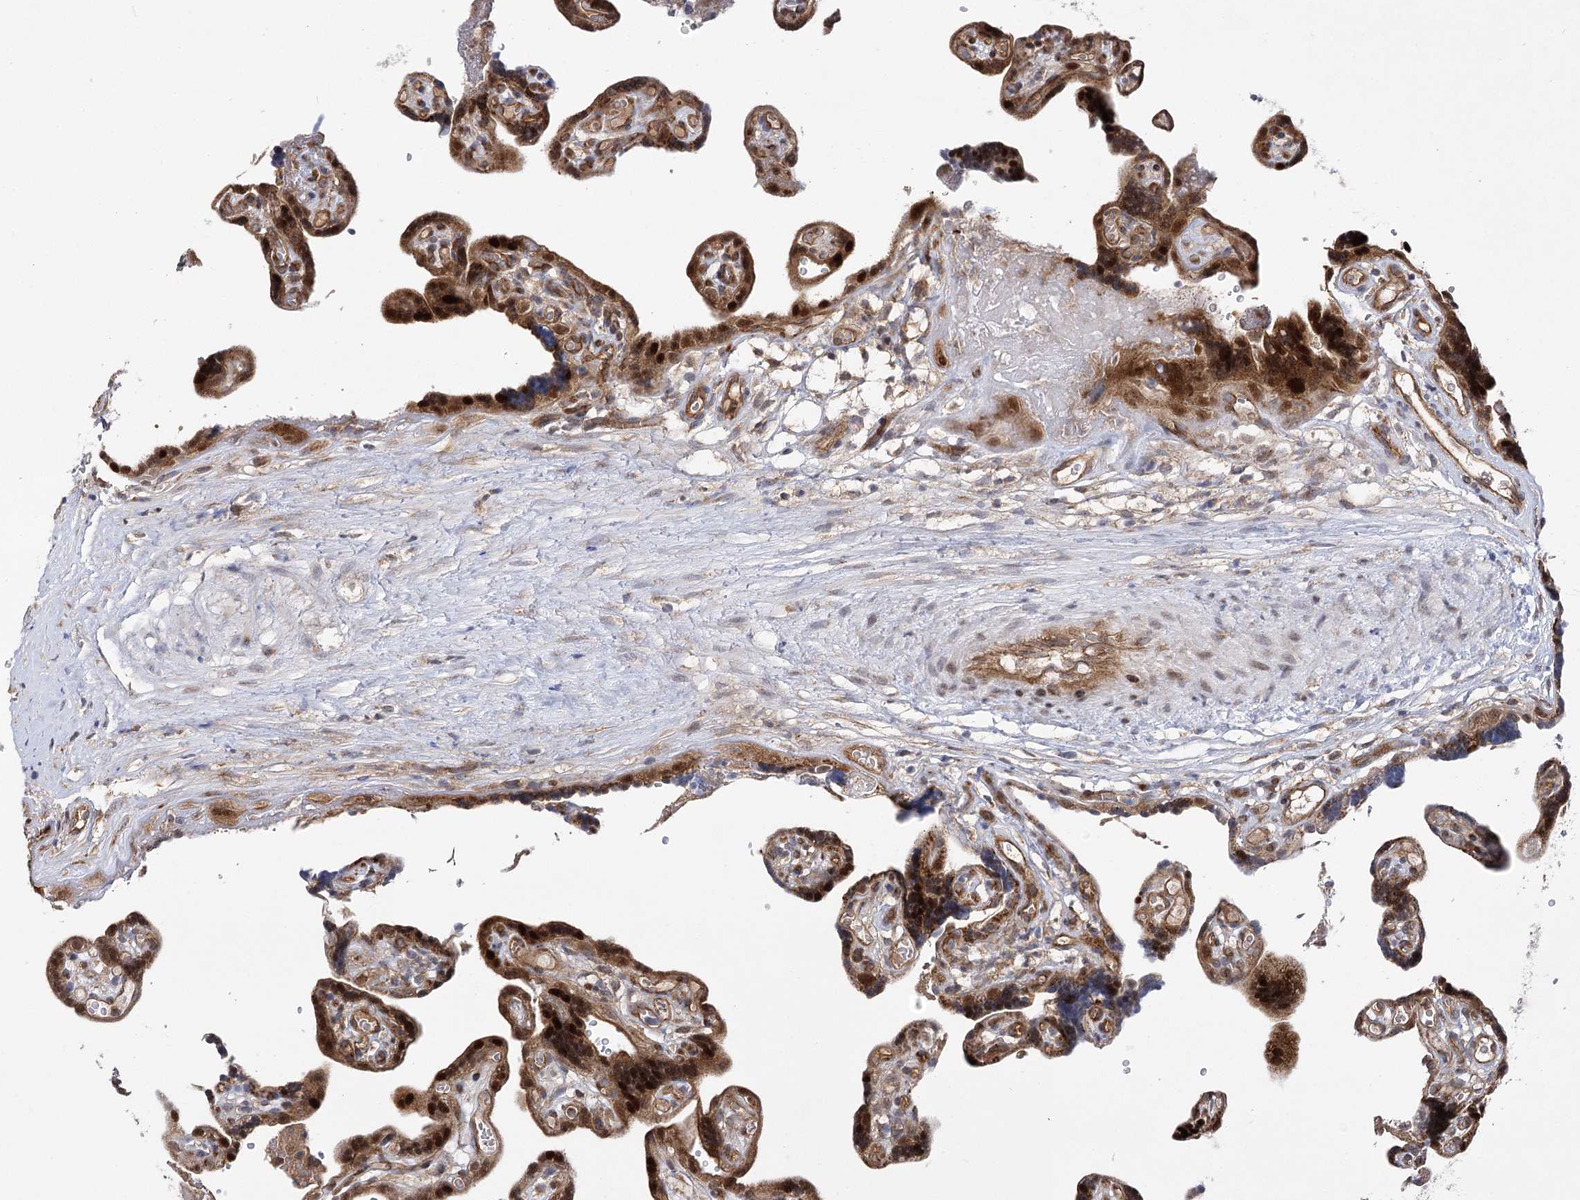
{"staining": {"intensity": "strong", "quantity": ">75%", "location": "cytoplasmic/membranous,nuclear"}, "tissue": "placenta", "cell_type": "Trophoblastic cells", "image_type": "normal", "snomed": [{"axis": "morphology", "description": "Normal tissue, NOS"}, {"axis": "topography", "description": "Placenta"}], "caption": "The histopathology image shows immunohistochemical staining of benign placenta. There is strong cytoplasmic/membranous,nuclear staining is seen in approximately >75% of trophoblastic cells.", "gene": "ARHGAP31", "patient": {"sex": "female", "age": 30}}